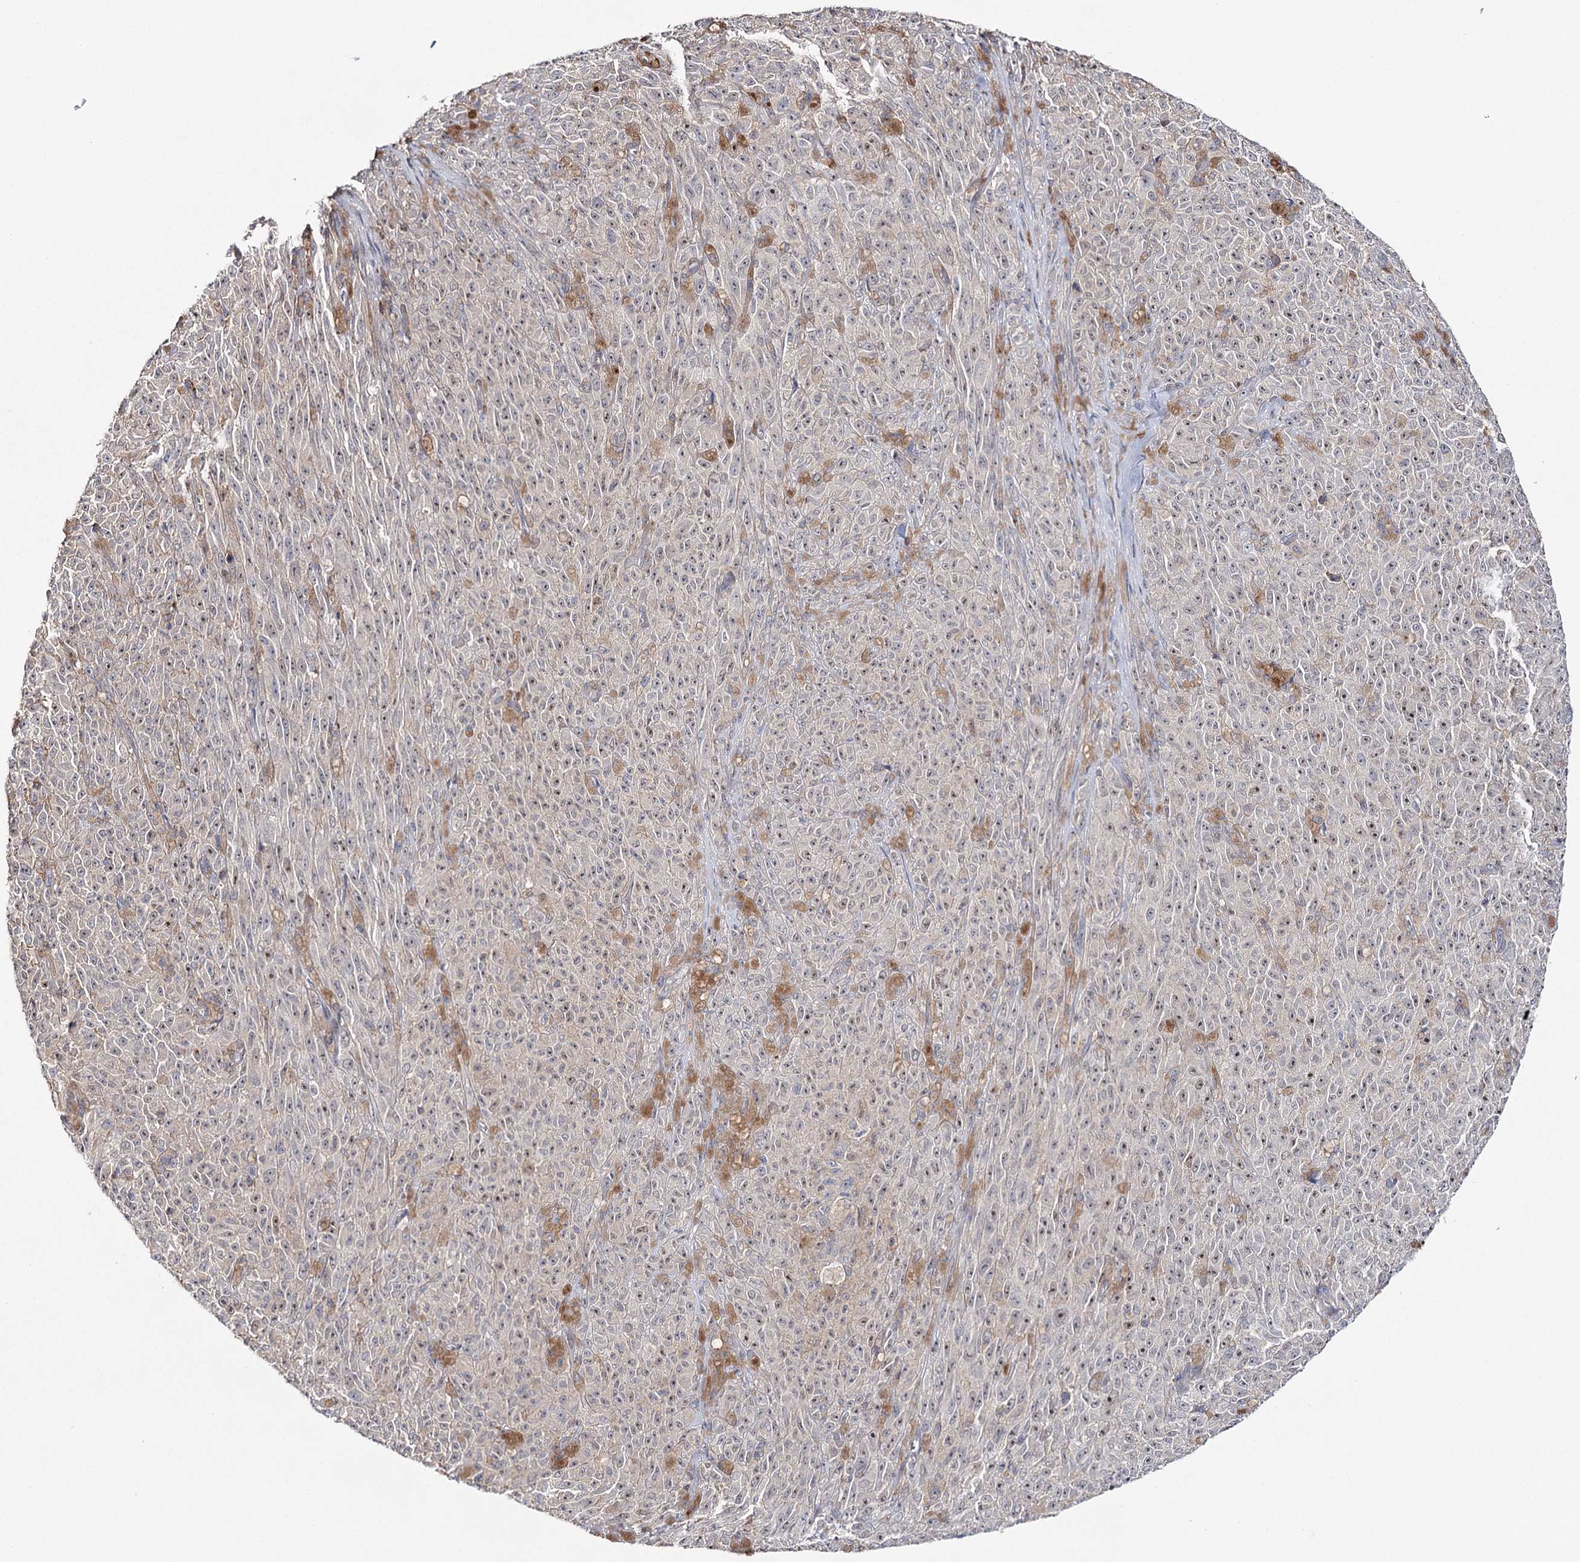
{"staining": {"intensity": "weak", "quantity": "25%-75%", "location": "nuclear"}, "tissue": "melanoma", "cell_type": "Tumor cells", "image_type": "cancer", "snomed": [{"axis": "morphology", "description": "Malignant melanoma, NOS"}, {"axis": "topography", "description": "Skin"}], "caption": "A photomicrograph of human malignant melanoma stained for a protein demonstrates weak nuclear brown staining in tumor cells.", "gene": "ZC3H8", "patient": {"sex": "female", "age": 82}}